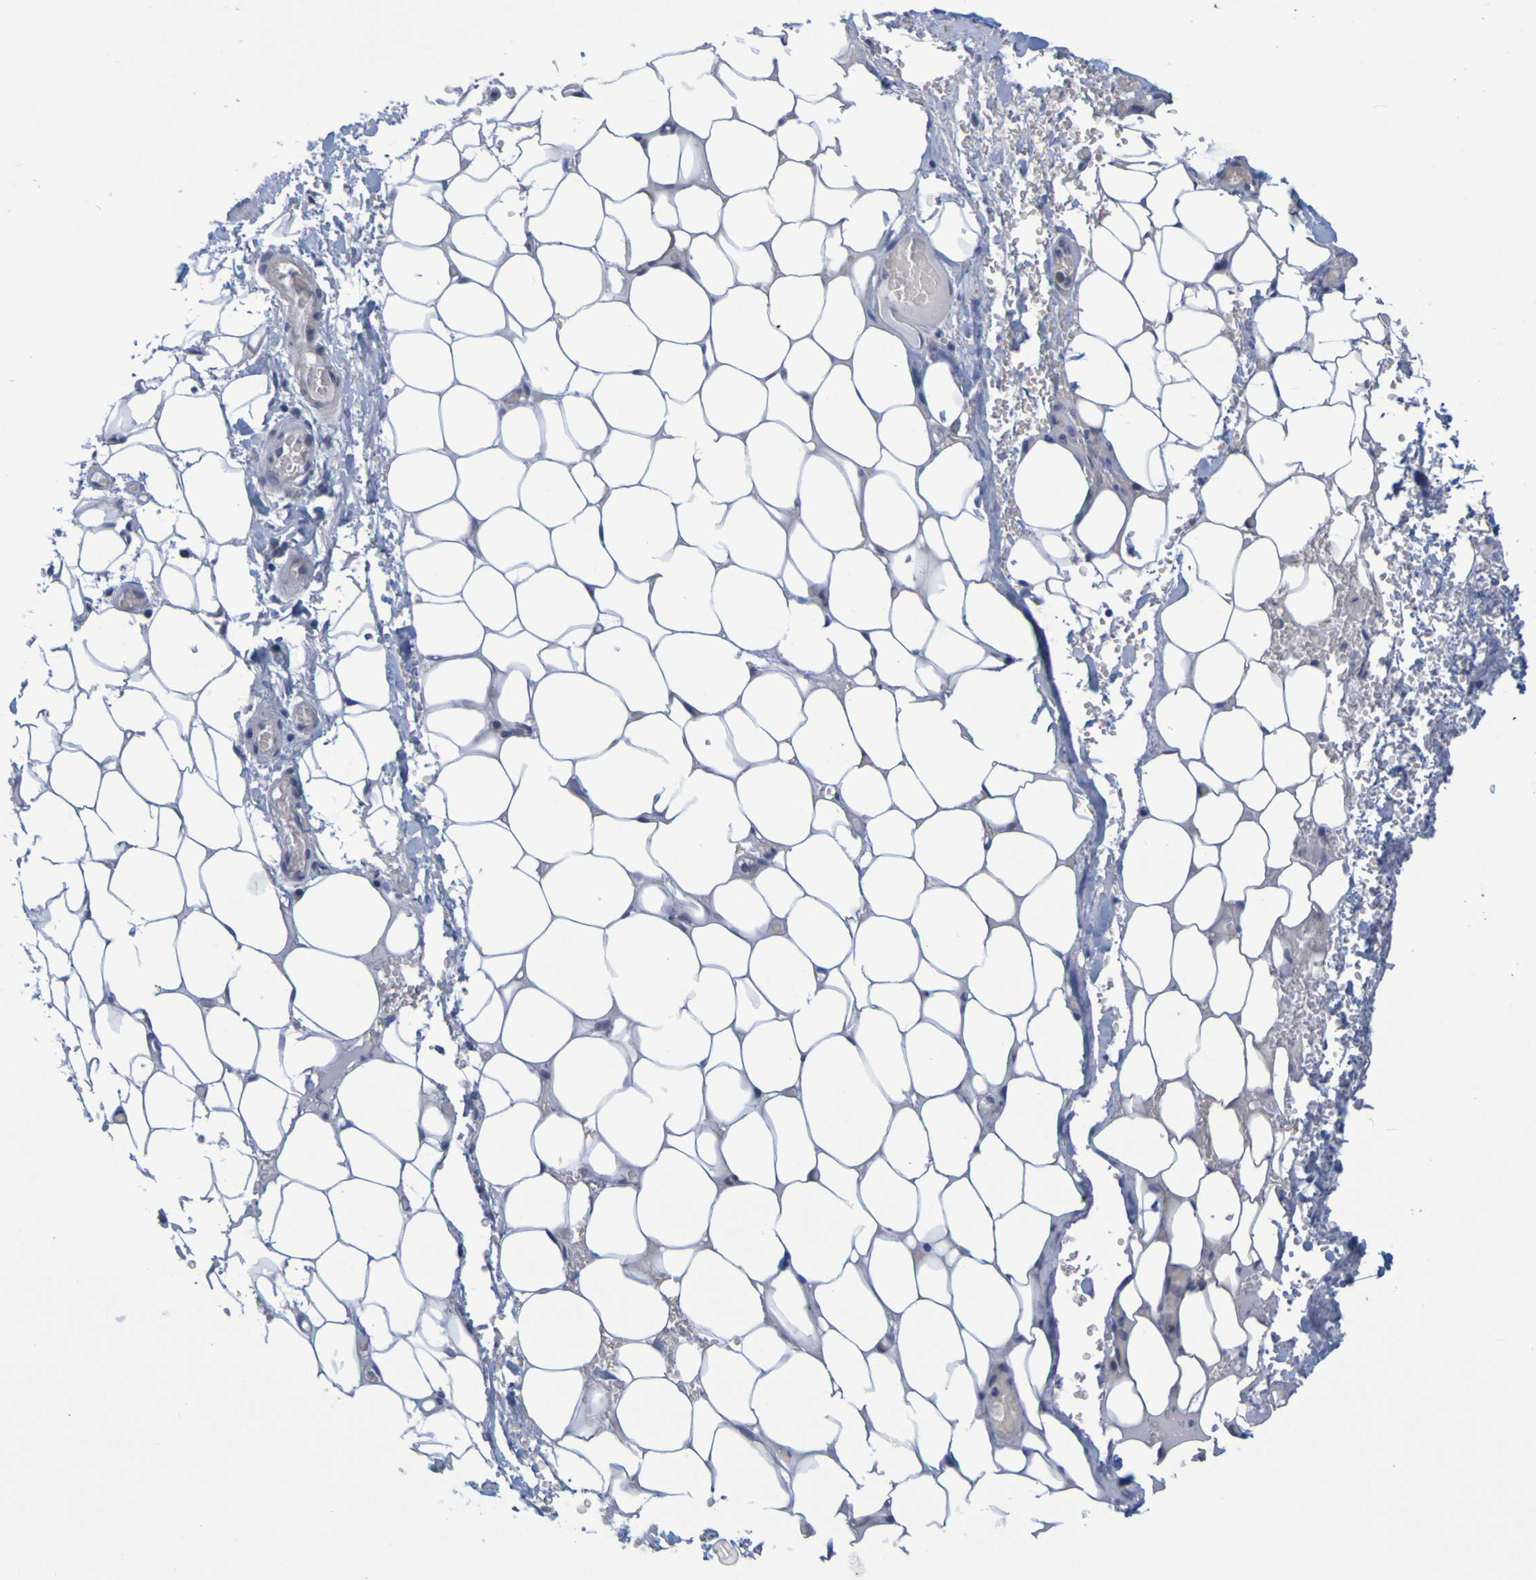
{"staining": {"intensity": "negative", "quantity": "none", "location": "none"}, "tissue": "adipose tissue", "cell_type": "Adipocytes", "image_type": "normal", "snomed": [{"axis": "morphology", "description": "Normal tissue, NOS"}, {"axis": "morphology", "description": "Adenocarcinoma, NOS"}, {"axis": "topography", "description": "Esophagus"}], "caption": "A histopathology image of human adipose tissue is negative for staining in adipocytes. Nuclei are stained in blue.", "gene": "ENDOU", "patient": {"sex": "male", "age": 62}}